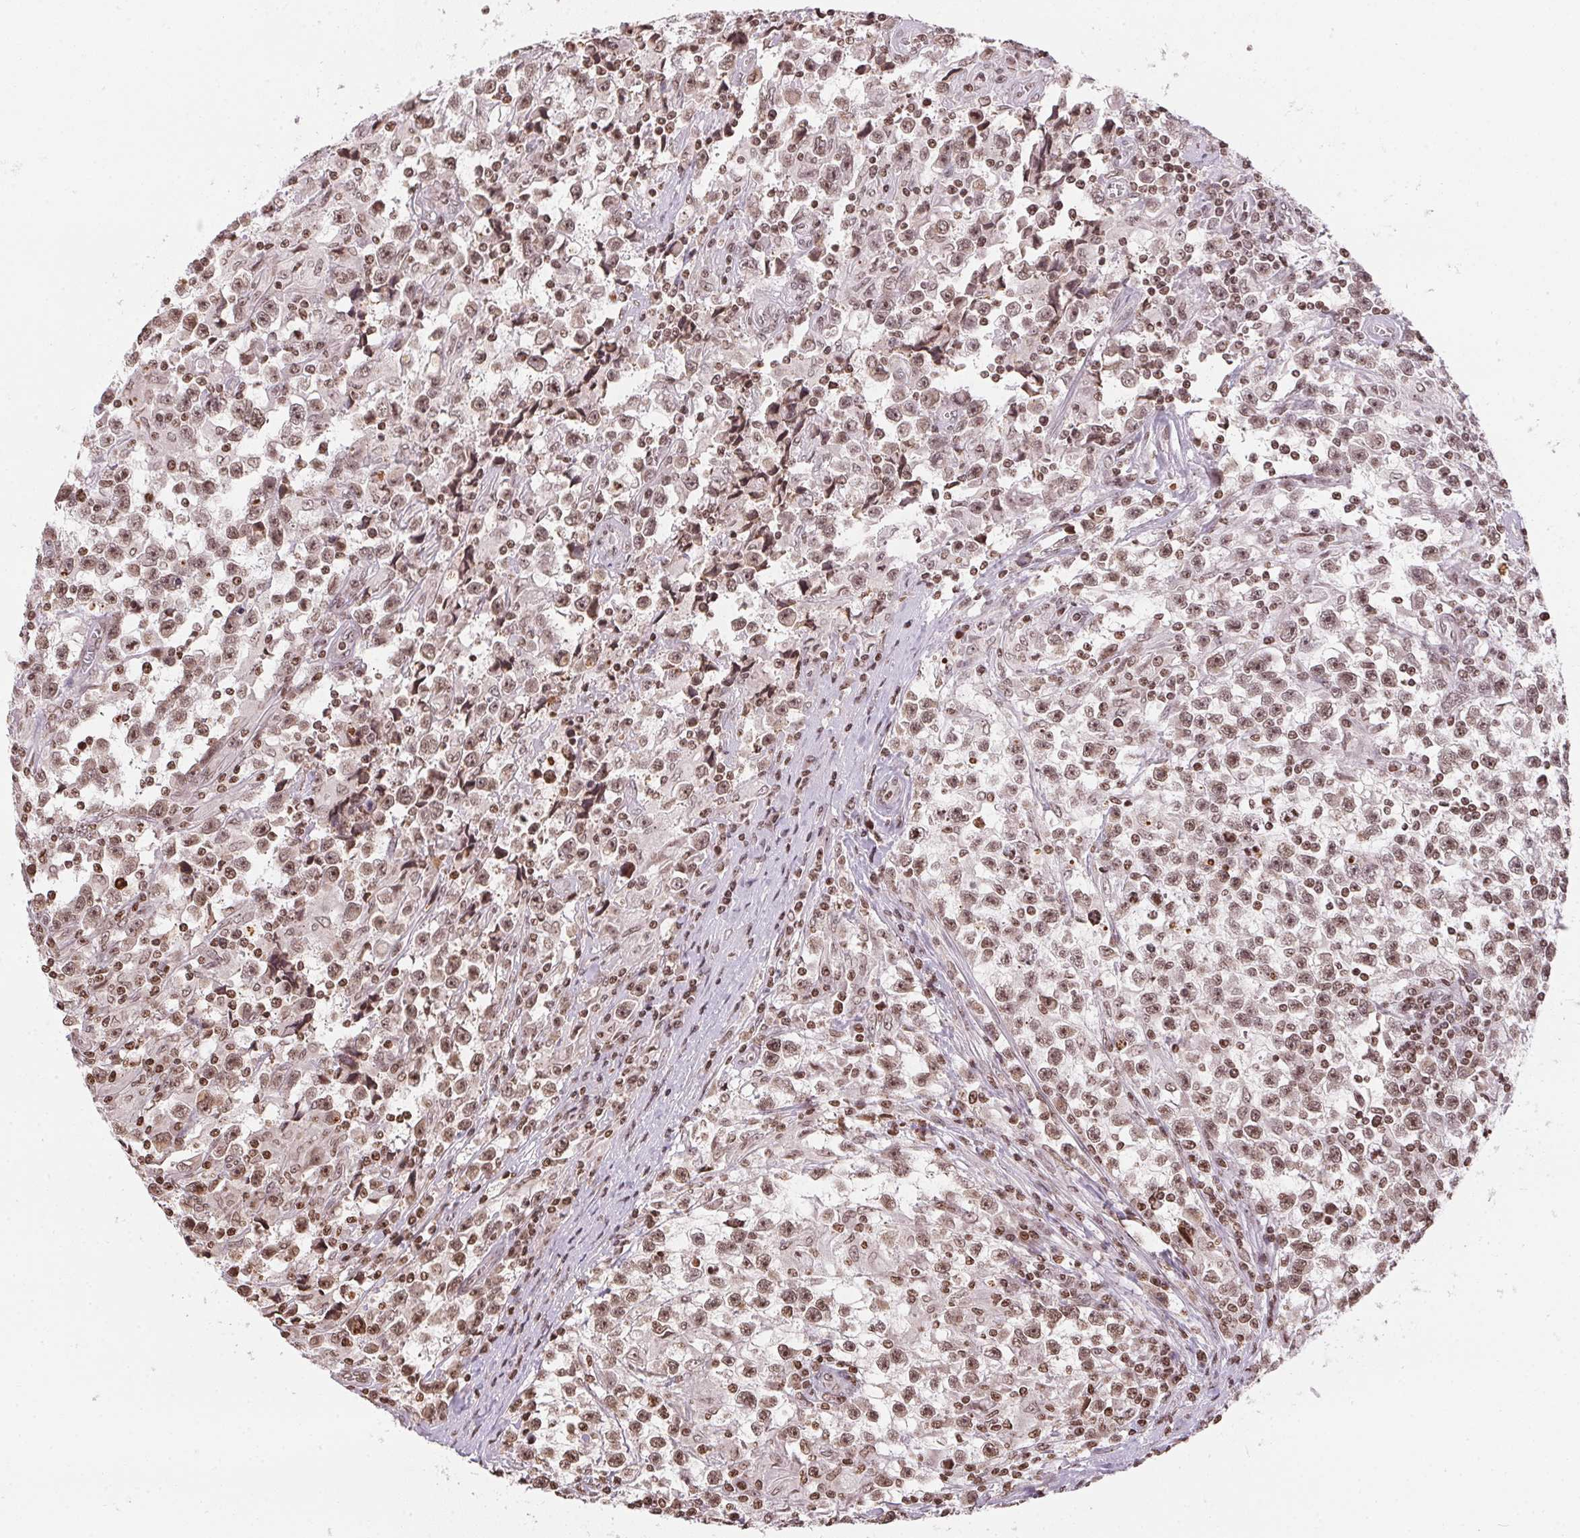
{"staining": {"intensity": "moderate", "quantity": ">75%", "location": "nuclear"}, "tissue": "testis cancer", "cell_type": "Tumor cells", "image_type": "cancer", "snomed": [{"axis": "morphology", "description": "Seminoma, NOS"}, {"axis": "topography", "description": "Testis"}], "caption": "This micrograph displays IHC staining of testis cancer (seminoma), with medium moderate nuclear positivity in about >75% of tumor cells.", "gene": "RNF181", "patient": {"sex": "male", "age": 31}}